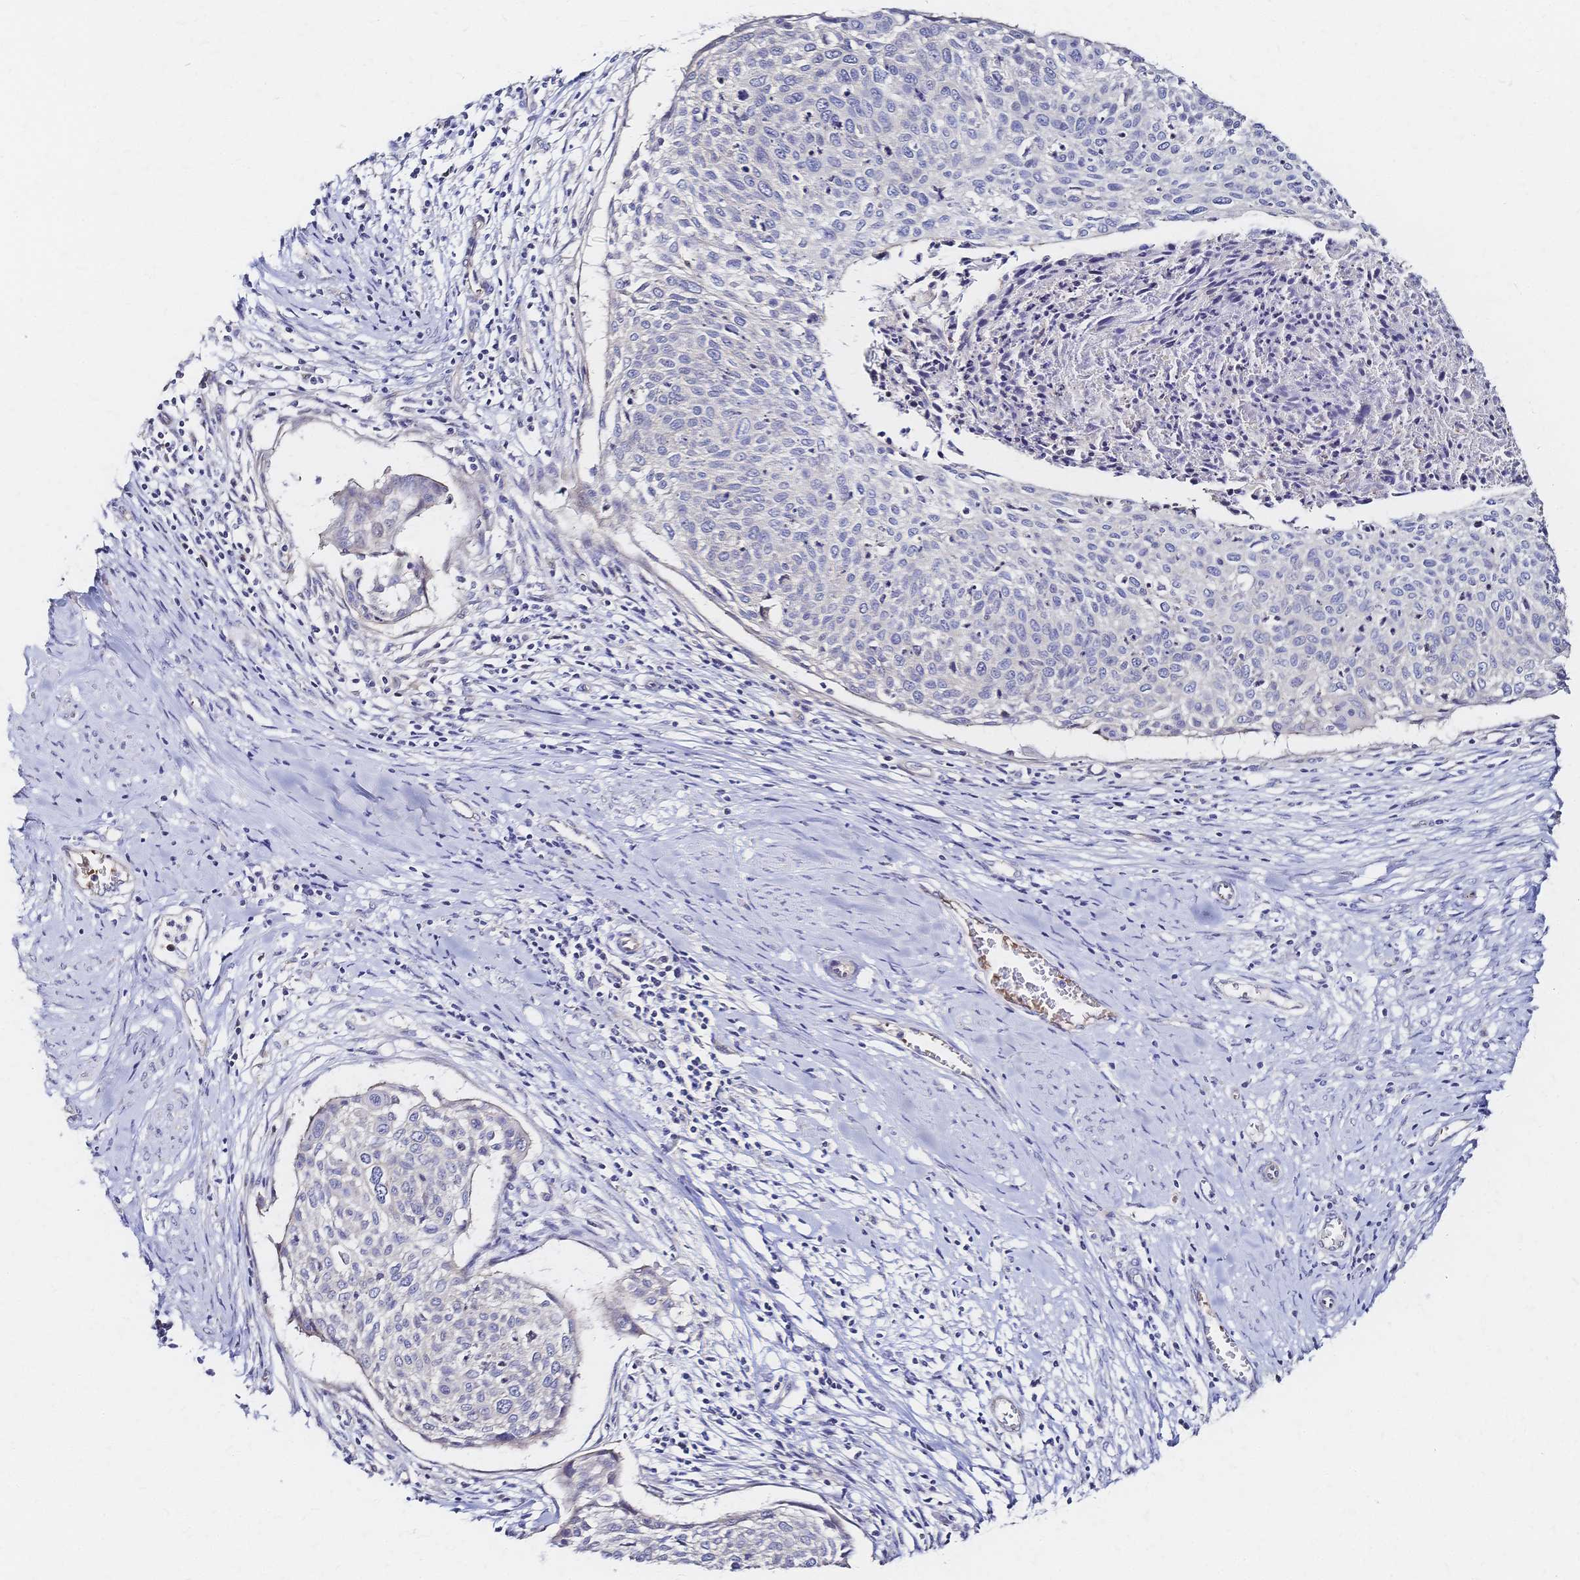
{"staining": {"intensity": "negative", "quantity": "none", "location": "none"}, "tissue": "cervical cancer", "cell_type": "Tumor cells", "image_type": "cancer", "snomed": [{"axis": "morphology", "description": "Squamous cell carcinoma, NOS"}, {"axis": "topography", "description": "Cervix"}], "caption": "This histopathology image is of cervical cancer (squamous cell carcinoma) stained with immunohistochemistry to label a protein in brown with the nuclei are counter-stained blue. There is no positivity in tumor cells.", "gene": "SLC5A1", "patient": {"sex": "female", "age": 49}}